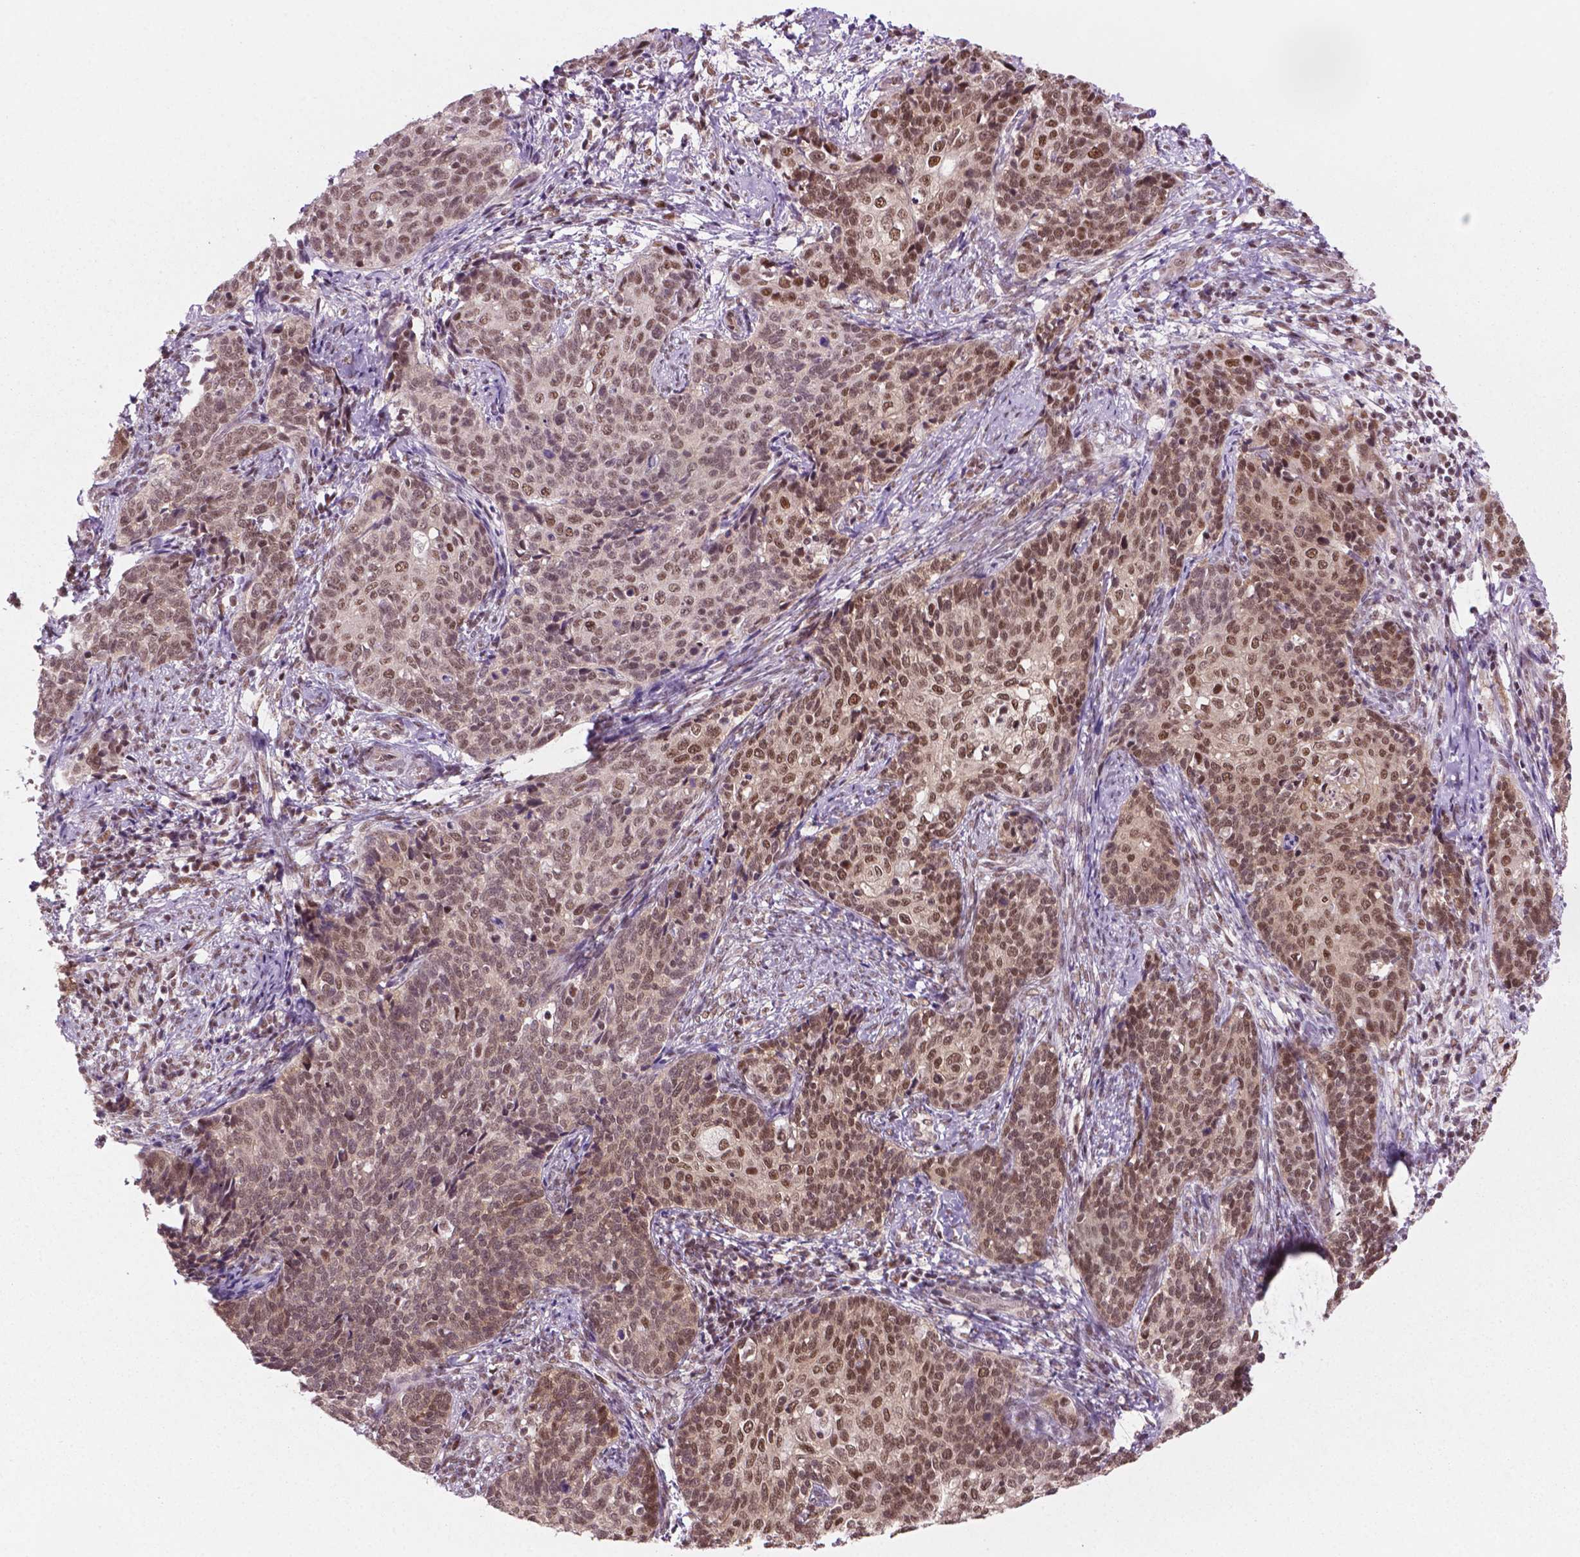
{"staining": {"intensity": "moderate", "quantity": ">75%", "location": "nuclear"}, "tissue": "cervical cancer", "cell_type": "Tumor cells", "image_type": "cancer", "snomed": [{"axis": "morphology", "description": "Squamous cell carcinoma, NOS"}, {"axis": "topography", "description": "Cervix"}], "caption": "Squamous cell carcinoma (cervical) tissue reveals moderate nuclear expression in about >75% of tumor cells", "gene": "PHAX", "patient": {"sex": "female", "age": 39}}